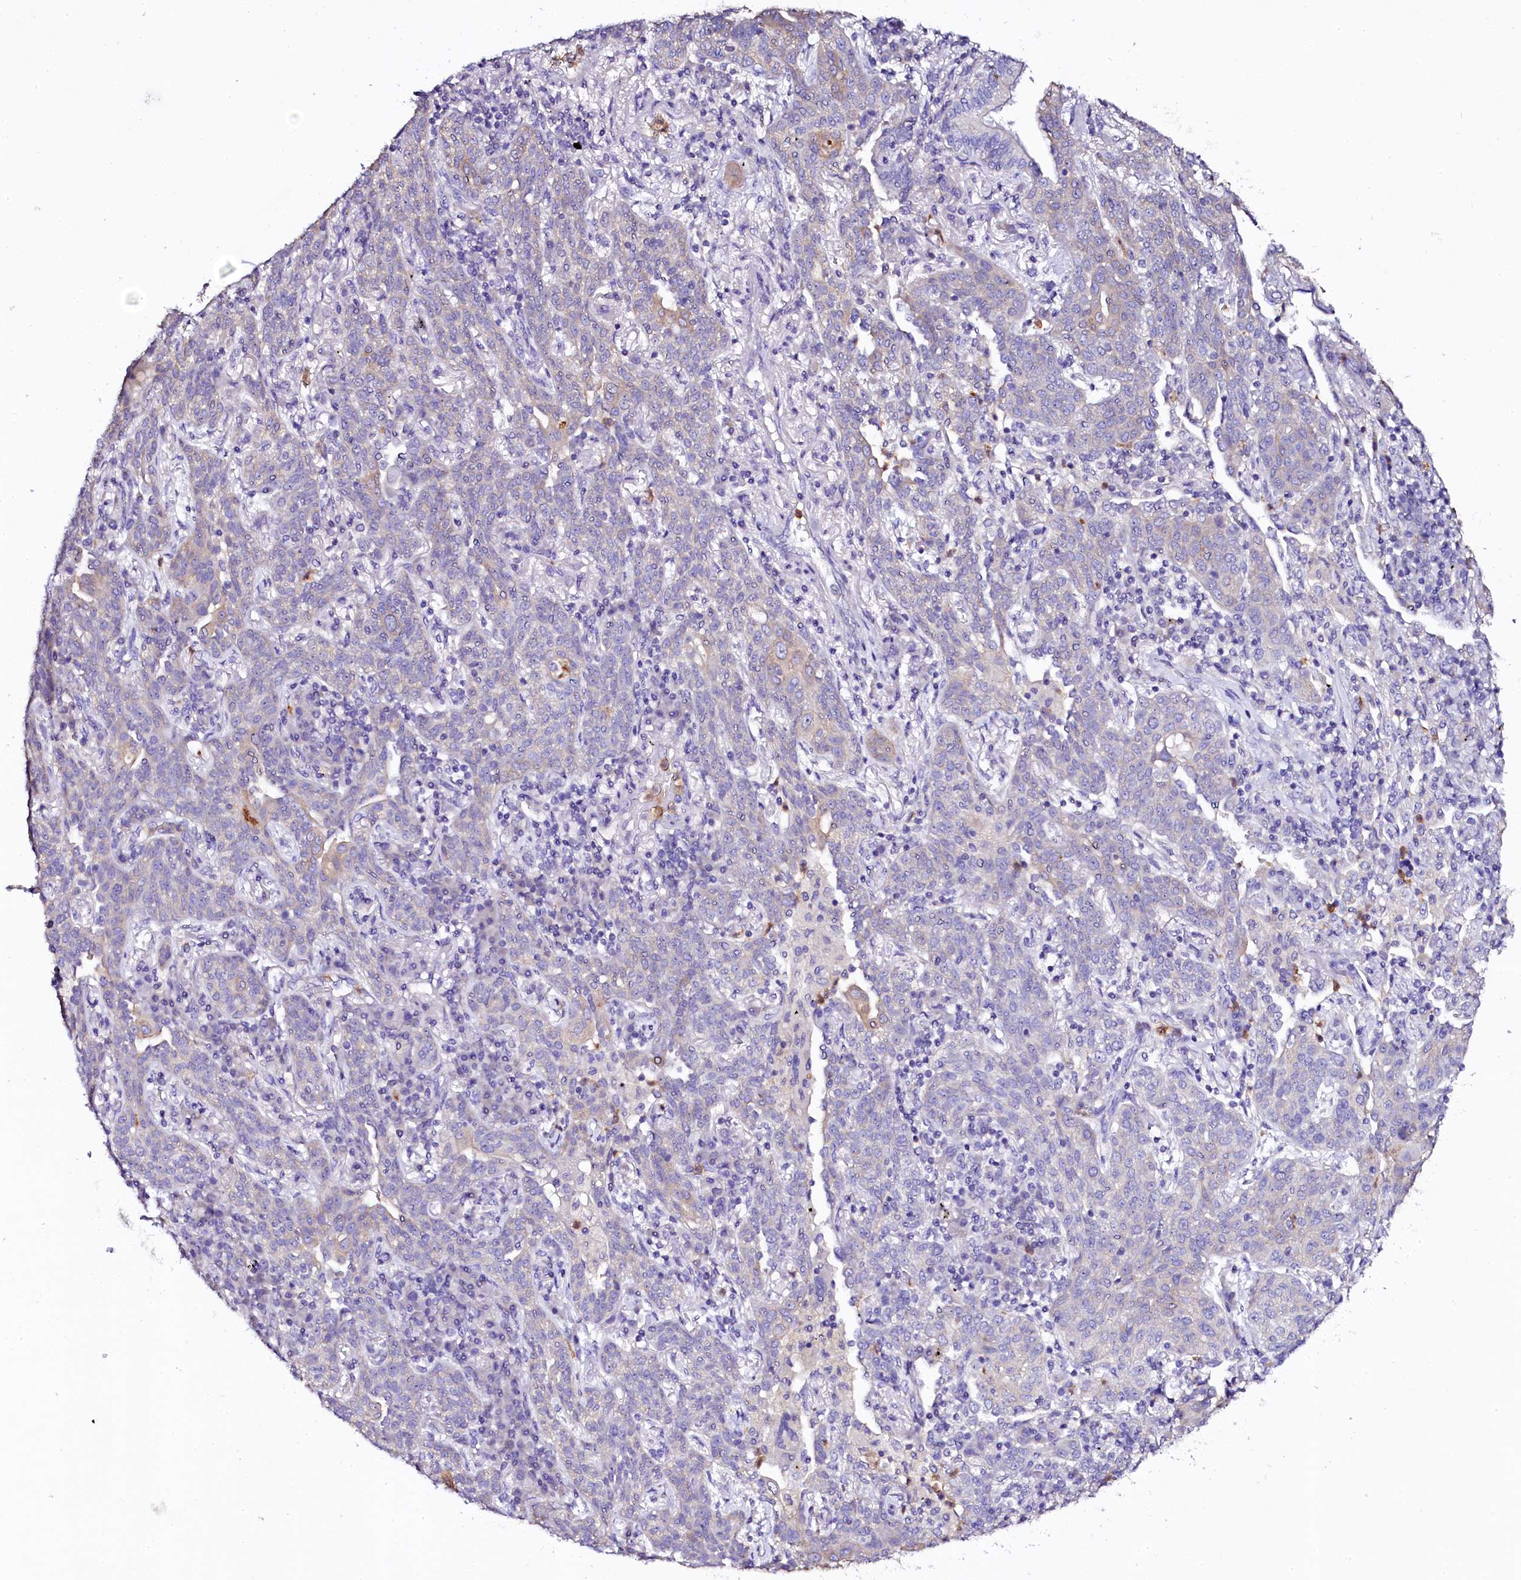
{"staining": {"intensity": "weak", "quantity": "<25%", "location": "cytoplasmic/membranous"}, "tissue": "lung cancer", "cell_type": "Tumor cells", "image_type": "cancer", "snomed": [{"axis": "morphology", "description": "Squamous cell carcinoma, NOS"}, {"axis": "topography", "description": "Lung"}], "caption": "Micrograph shows no significant protein staining in tumor cells of lung squamous cell carcinoma. (DAB (3,3'-diaminobenzidine) IHC visualized using brightfield microscopy, high magnification).", "gene": "NAA16", "patient": {"sex": "female", "age": 70}}